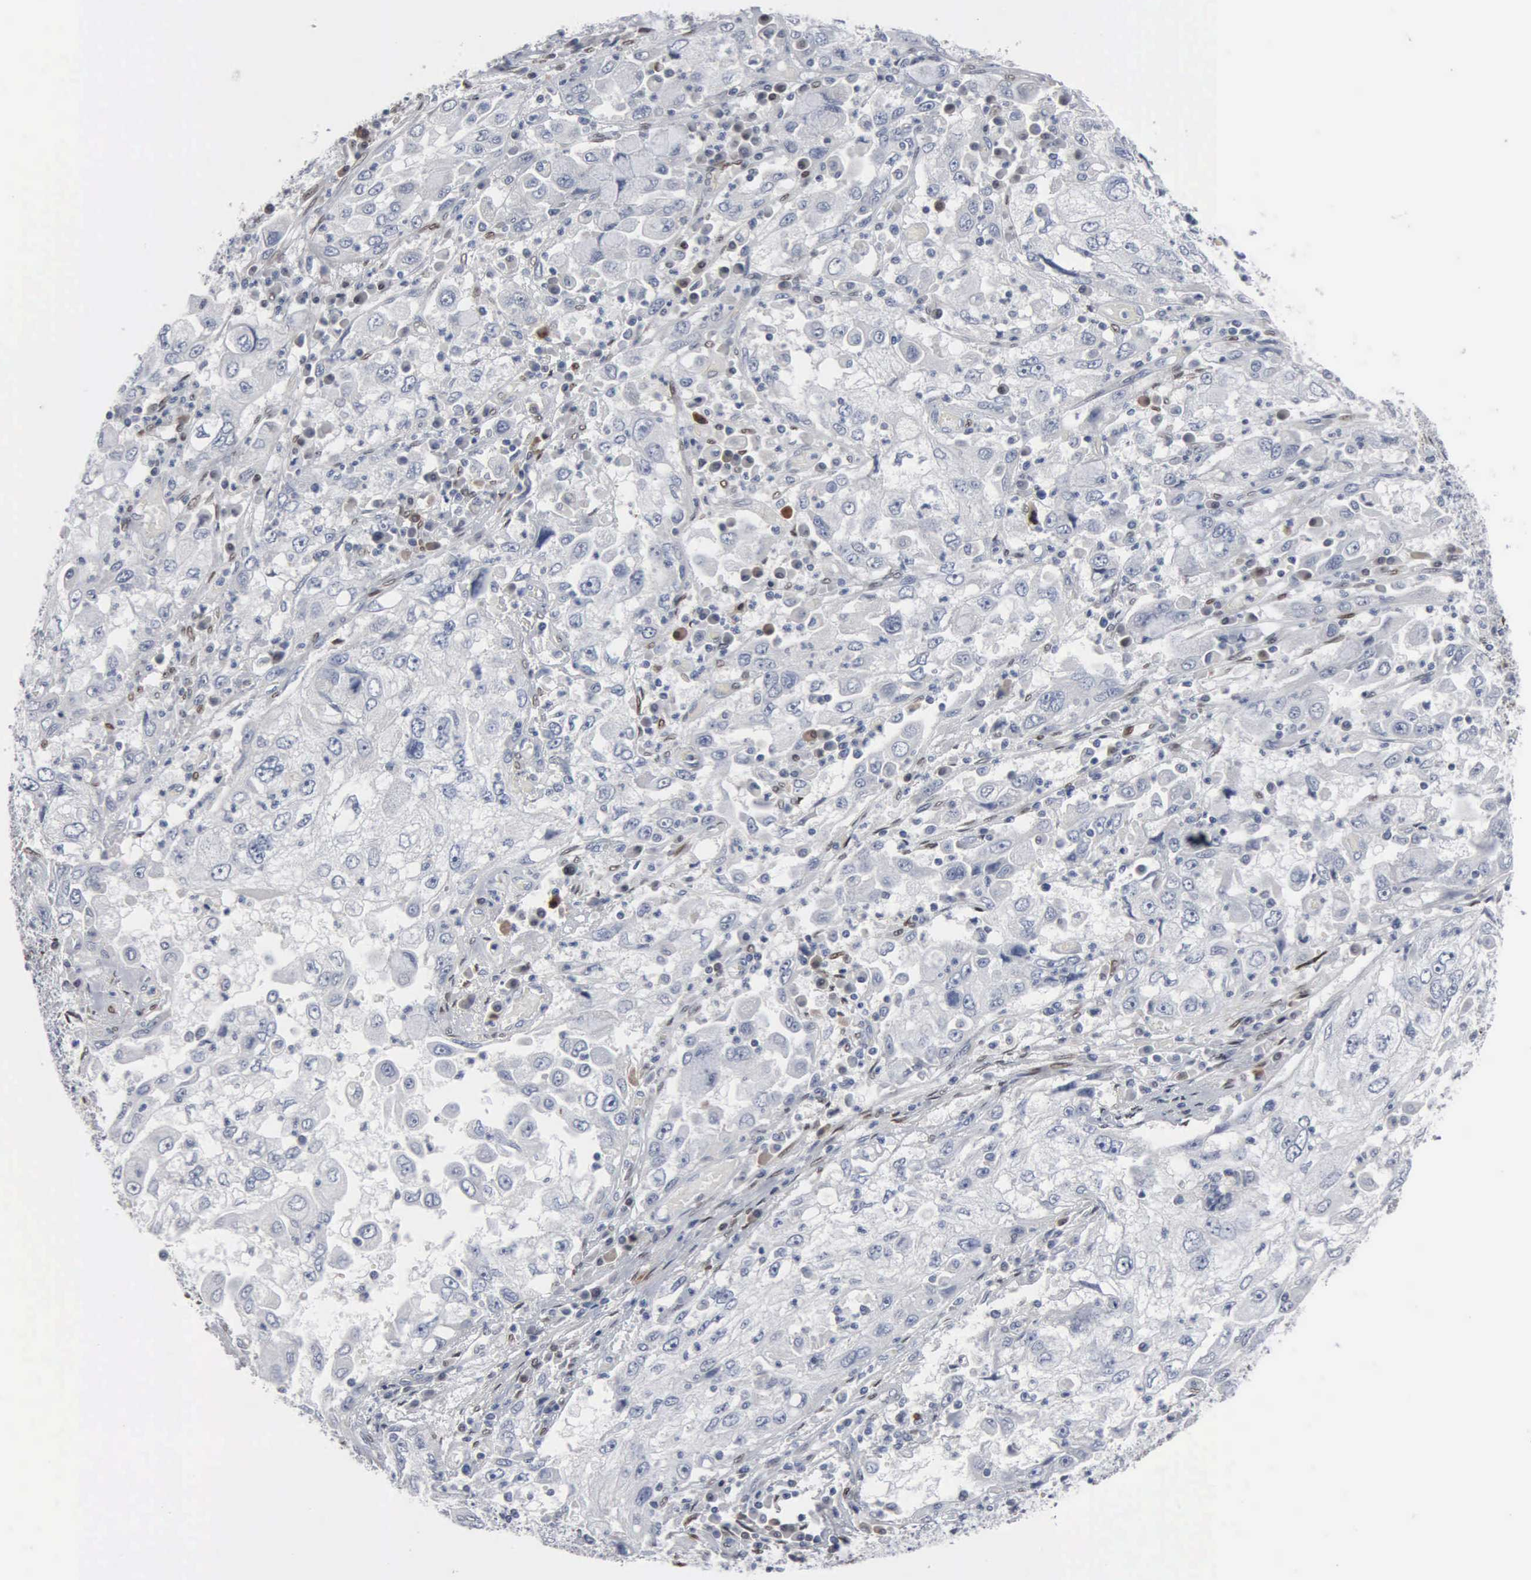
{"staining": {"intensity": "negative", "quantity": "none", "location": "none"}, "tissue": "cervical cancer", "cell_type": "Tumor cells", "image_type": "cancer", "snomed": [{"axis": "morphology", "description": "Squamous cell carcinoma, NOS"}, {"axis": "topography", "description": "Cervix"}], "caption": "A high-resolution image shows immunohistochemistry (IHC) staining of cervical squamous cell carcinoma, which demonstrates no significant positivity in tumor cells. (DAB (3,3'-diaminobenzidine) immunohistochemistry (IHC), high magnification).", "gene": "FGF2", "patient": {"sex": "female", "age": 36}}